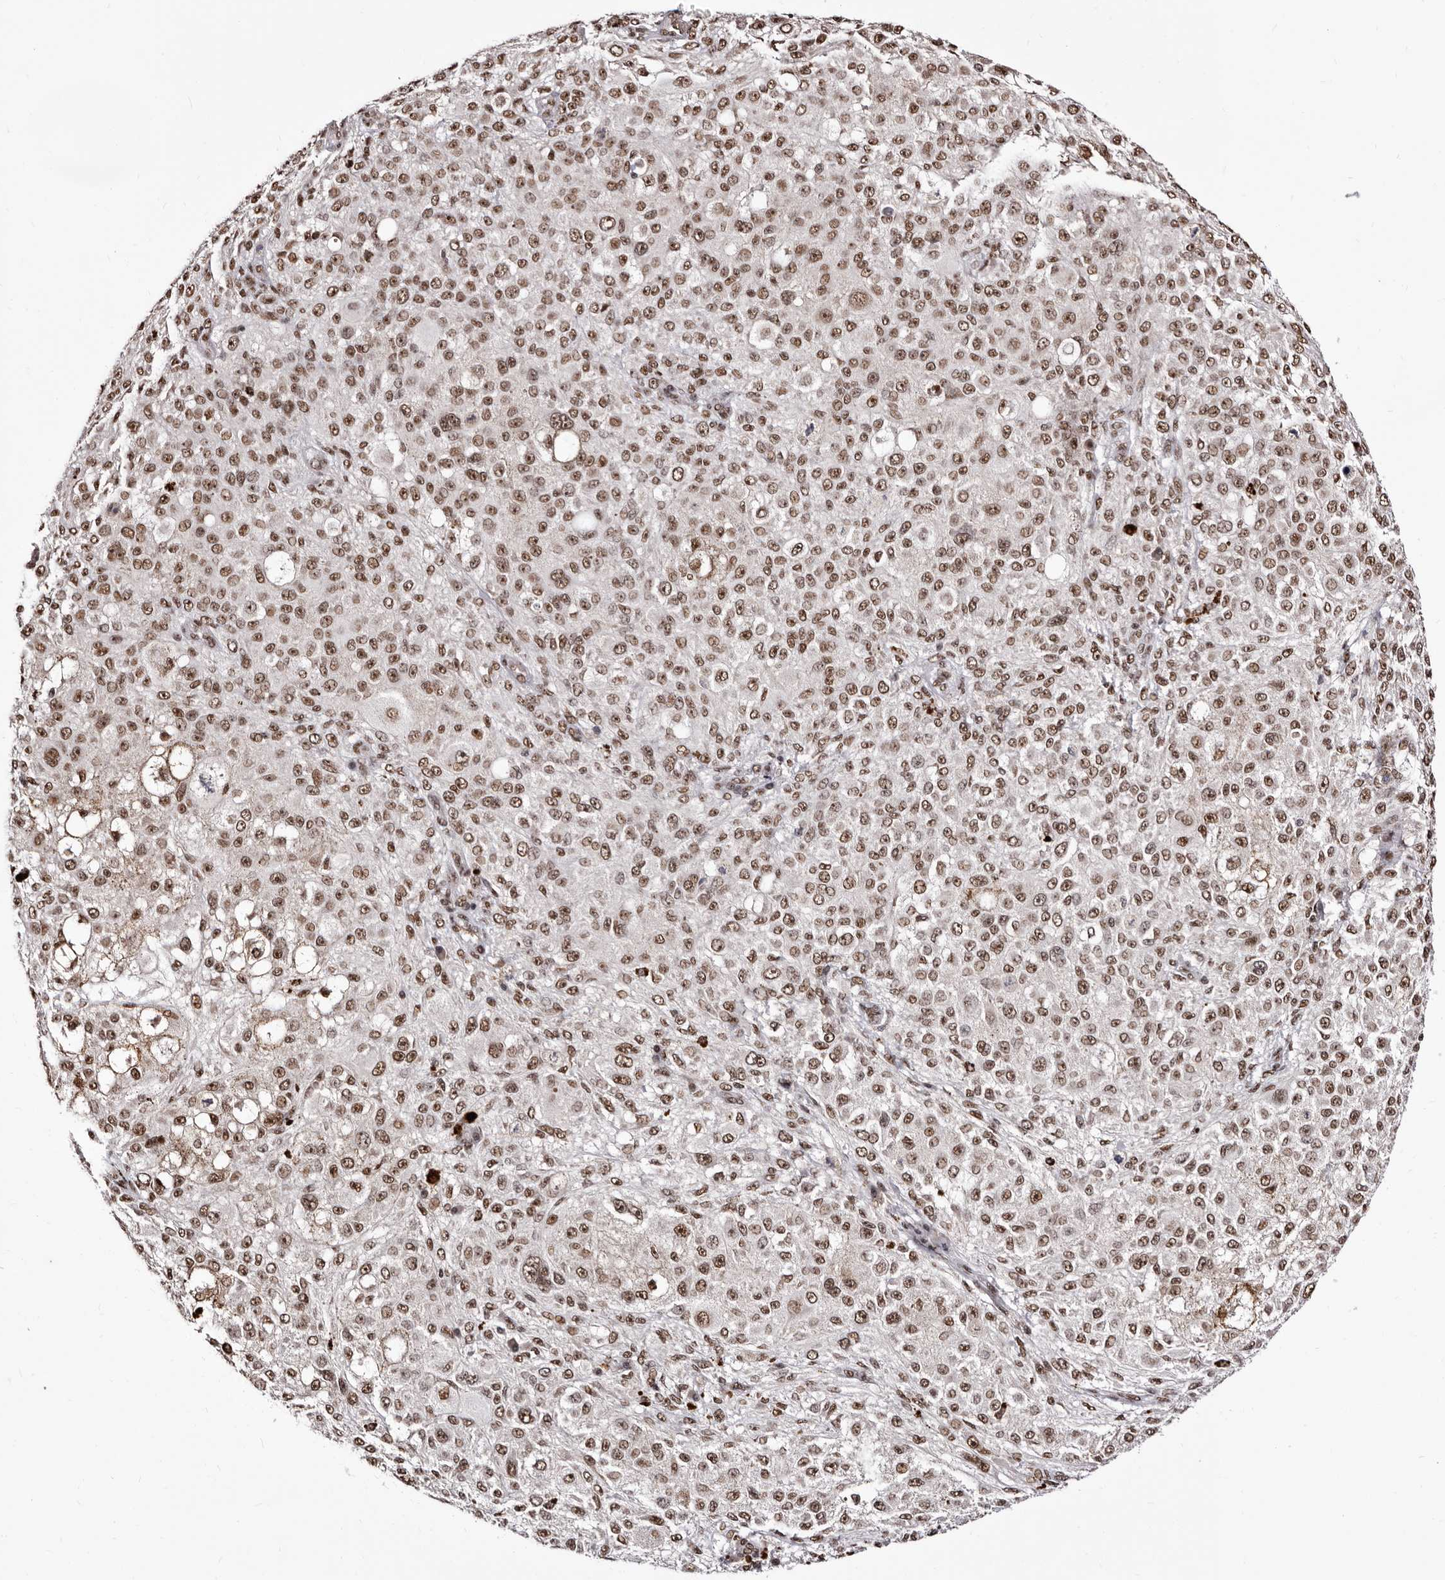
{"staining": {"intensity": "moderate", "quantity": ">75%", "location": "nuclear"}, "tissue": "melanoma", "cell_type": "Tumor cells", "image_type": "cancer", "snomed": [{"axis": "morphology", "description": "Necrosis, NOS"}, {"axis": "morphology", "description": "Malignant melanoma, NOS"}, {"axis": "topography", "description": "Skin"}], "caption": "A photomicrograph of malignant melanoma stained for a protein shows moderate nuclear brown staining in tumor cells. (Brightfield microscopy of DAB IHC at high magnification).", "gene": "ANAPC11", "patient": {"sex": "female", "age": 87}}